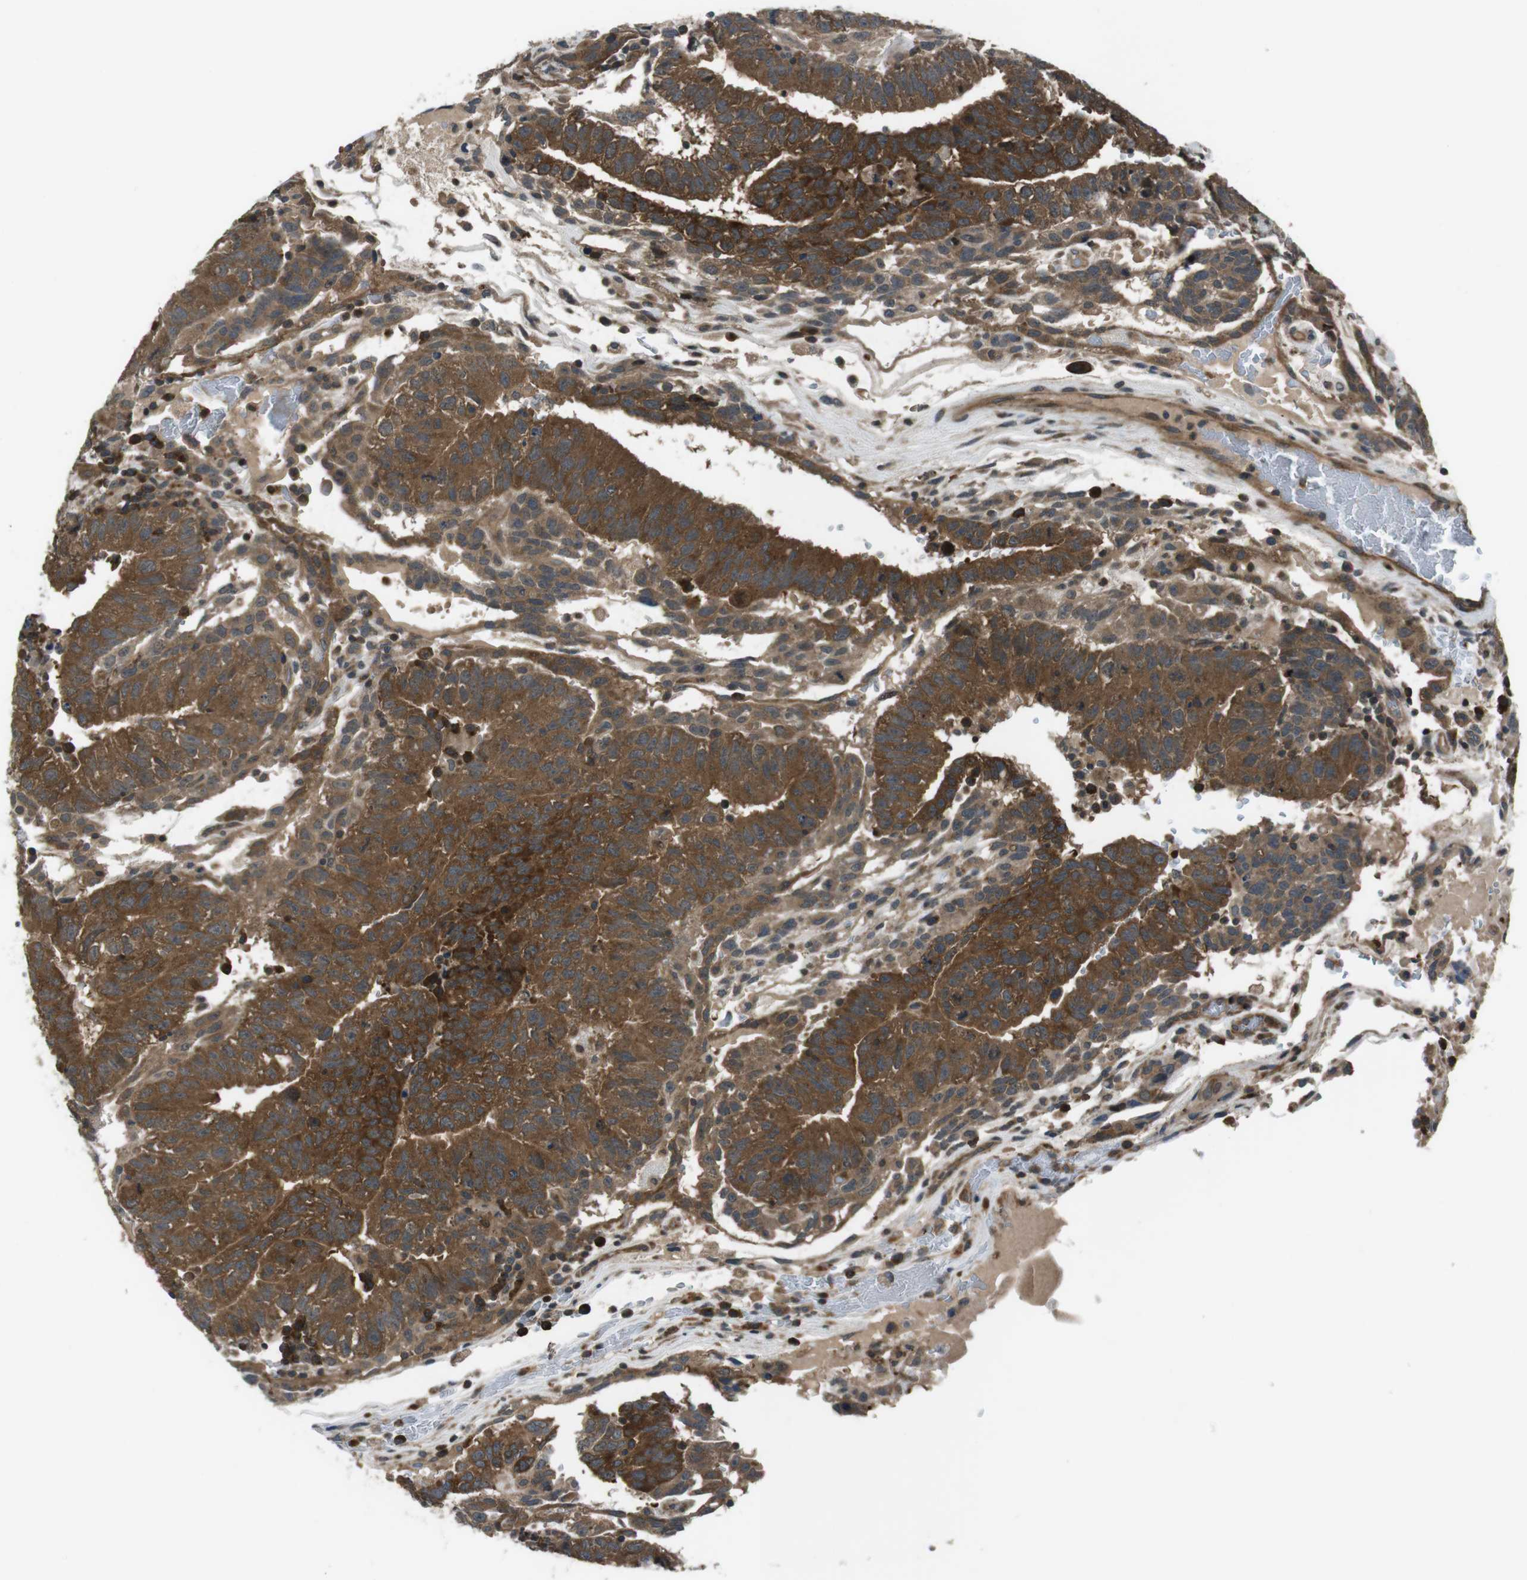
{"staining": {"intensity": "strong", "quantity": ">75%", "location": "cytoplasmic/membranous"}, "tissue": "testis cancer", "cell_type": "Tumor cells", "image_type": "cancer", "snomed": [{"axis": "morphology", "description": "Seminoma, NOS"}, {"axis": "morphology", "description": "Carcinoma, Embryonal, NOS"}, {"axis": "topography", "description": "Testis"}], "caption": "This is a histology image of immunohistochemistry staining of seminoma (testis), which shows strong staining in the cytoplasmic/membranous of tumor cells.", "gene": "SLC22A23", "patient": {"sex": "male", "age": 52}}